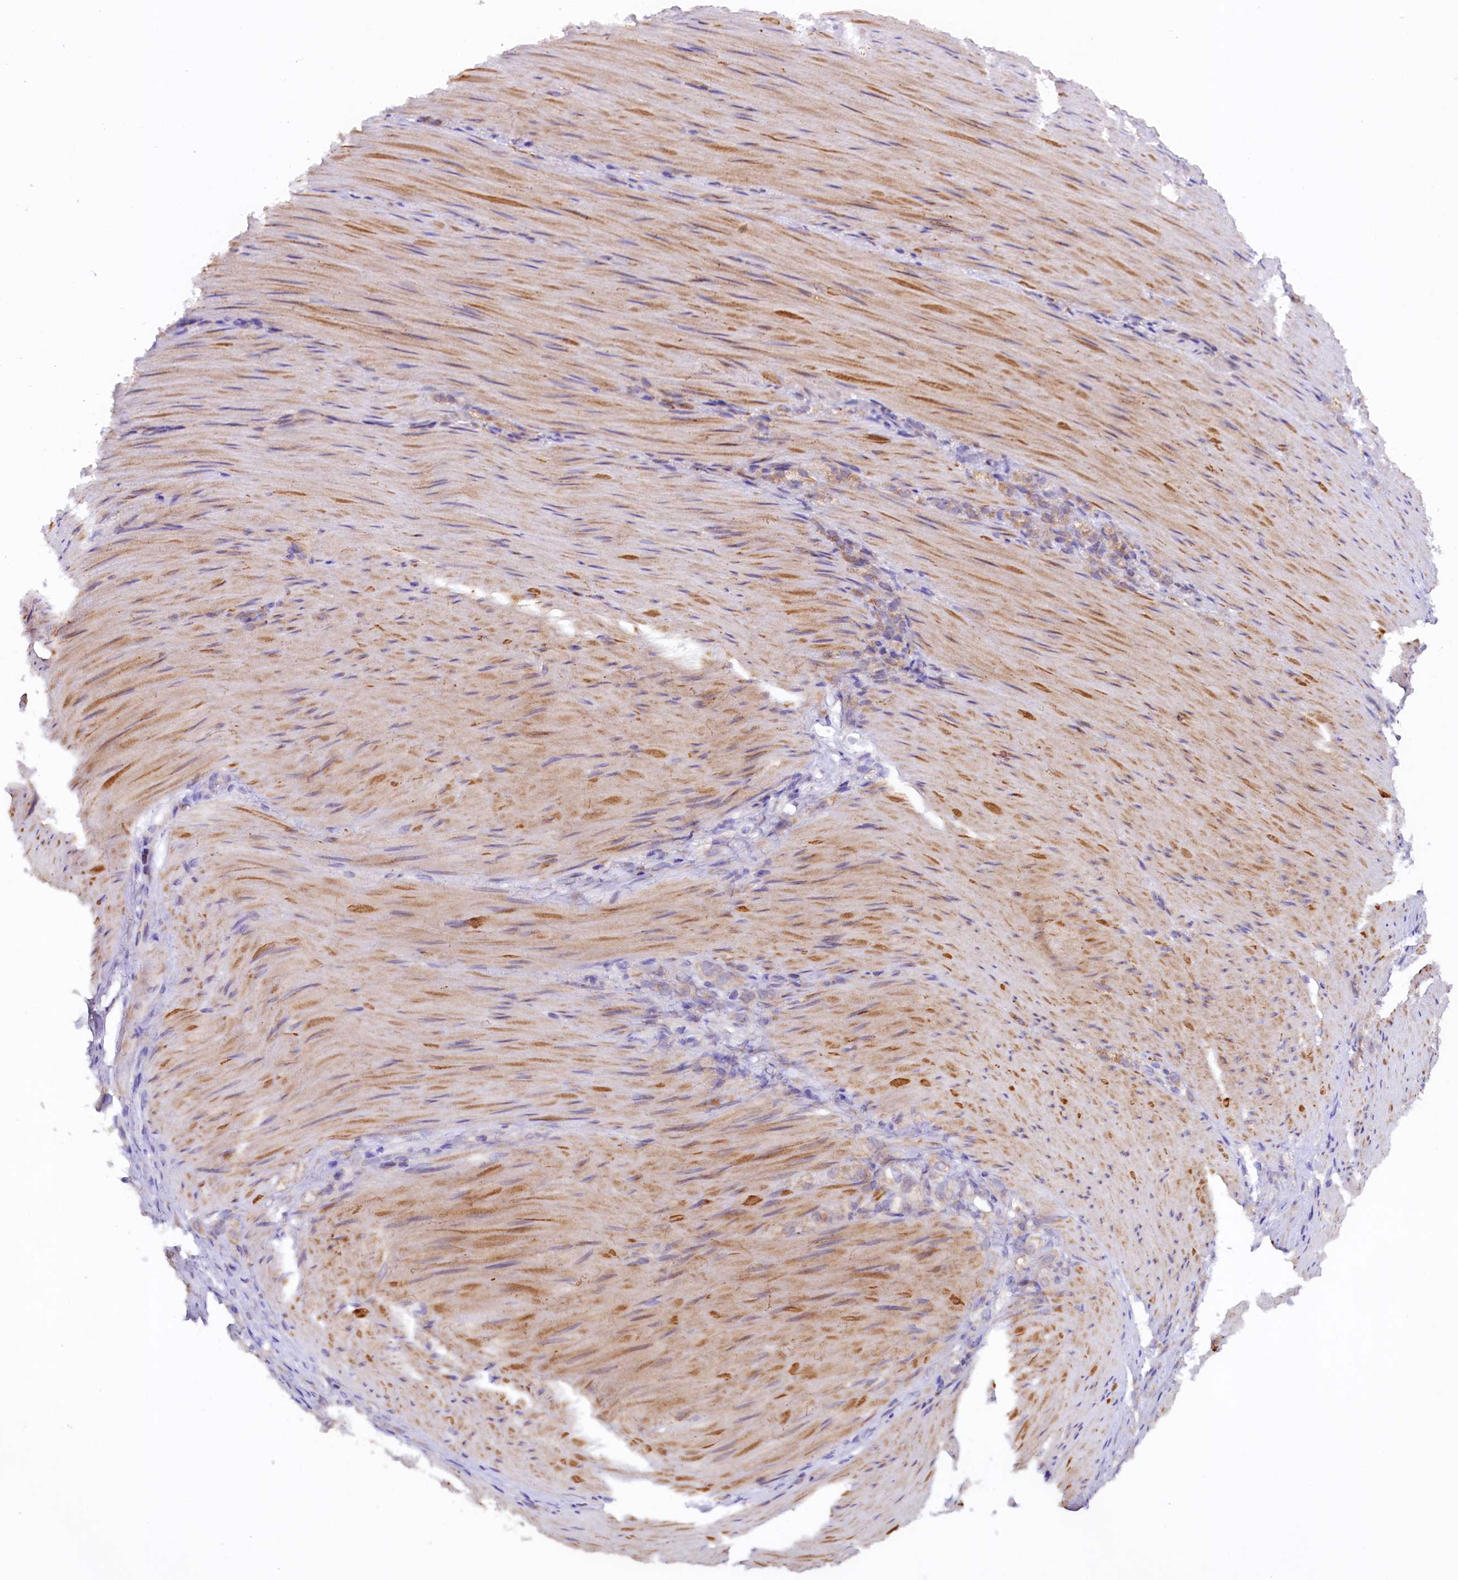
{"staining": {"intensity": "weak", "quantity": "<25%", "location": "cytoplasmic/membranous"}, "tissue": "stomach cancer", "cell_type": "Tumor cells", "image_type": "cancer", "snomed": [{"axis": "morphology", "description": "Normal tissue, NOS"}, {"axis": "morphology", "description": "Adenocarcinoma, NOS"}, {"axis": "topography", "description": "Stomach"}], "caption": "A micrograph of human stomach cancer is negative for staining in tumor cells.", "gene": "SSC5D", "patient": {"sex": "male", "age": 82}}